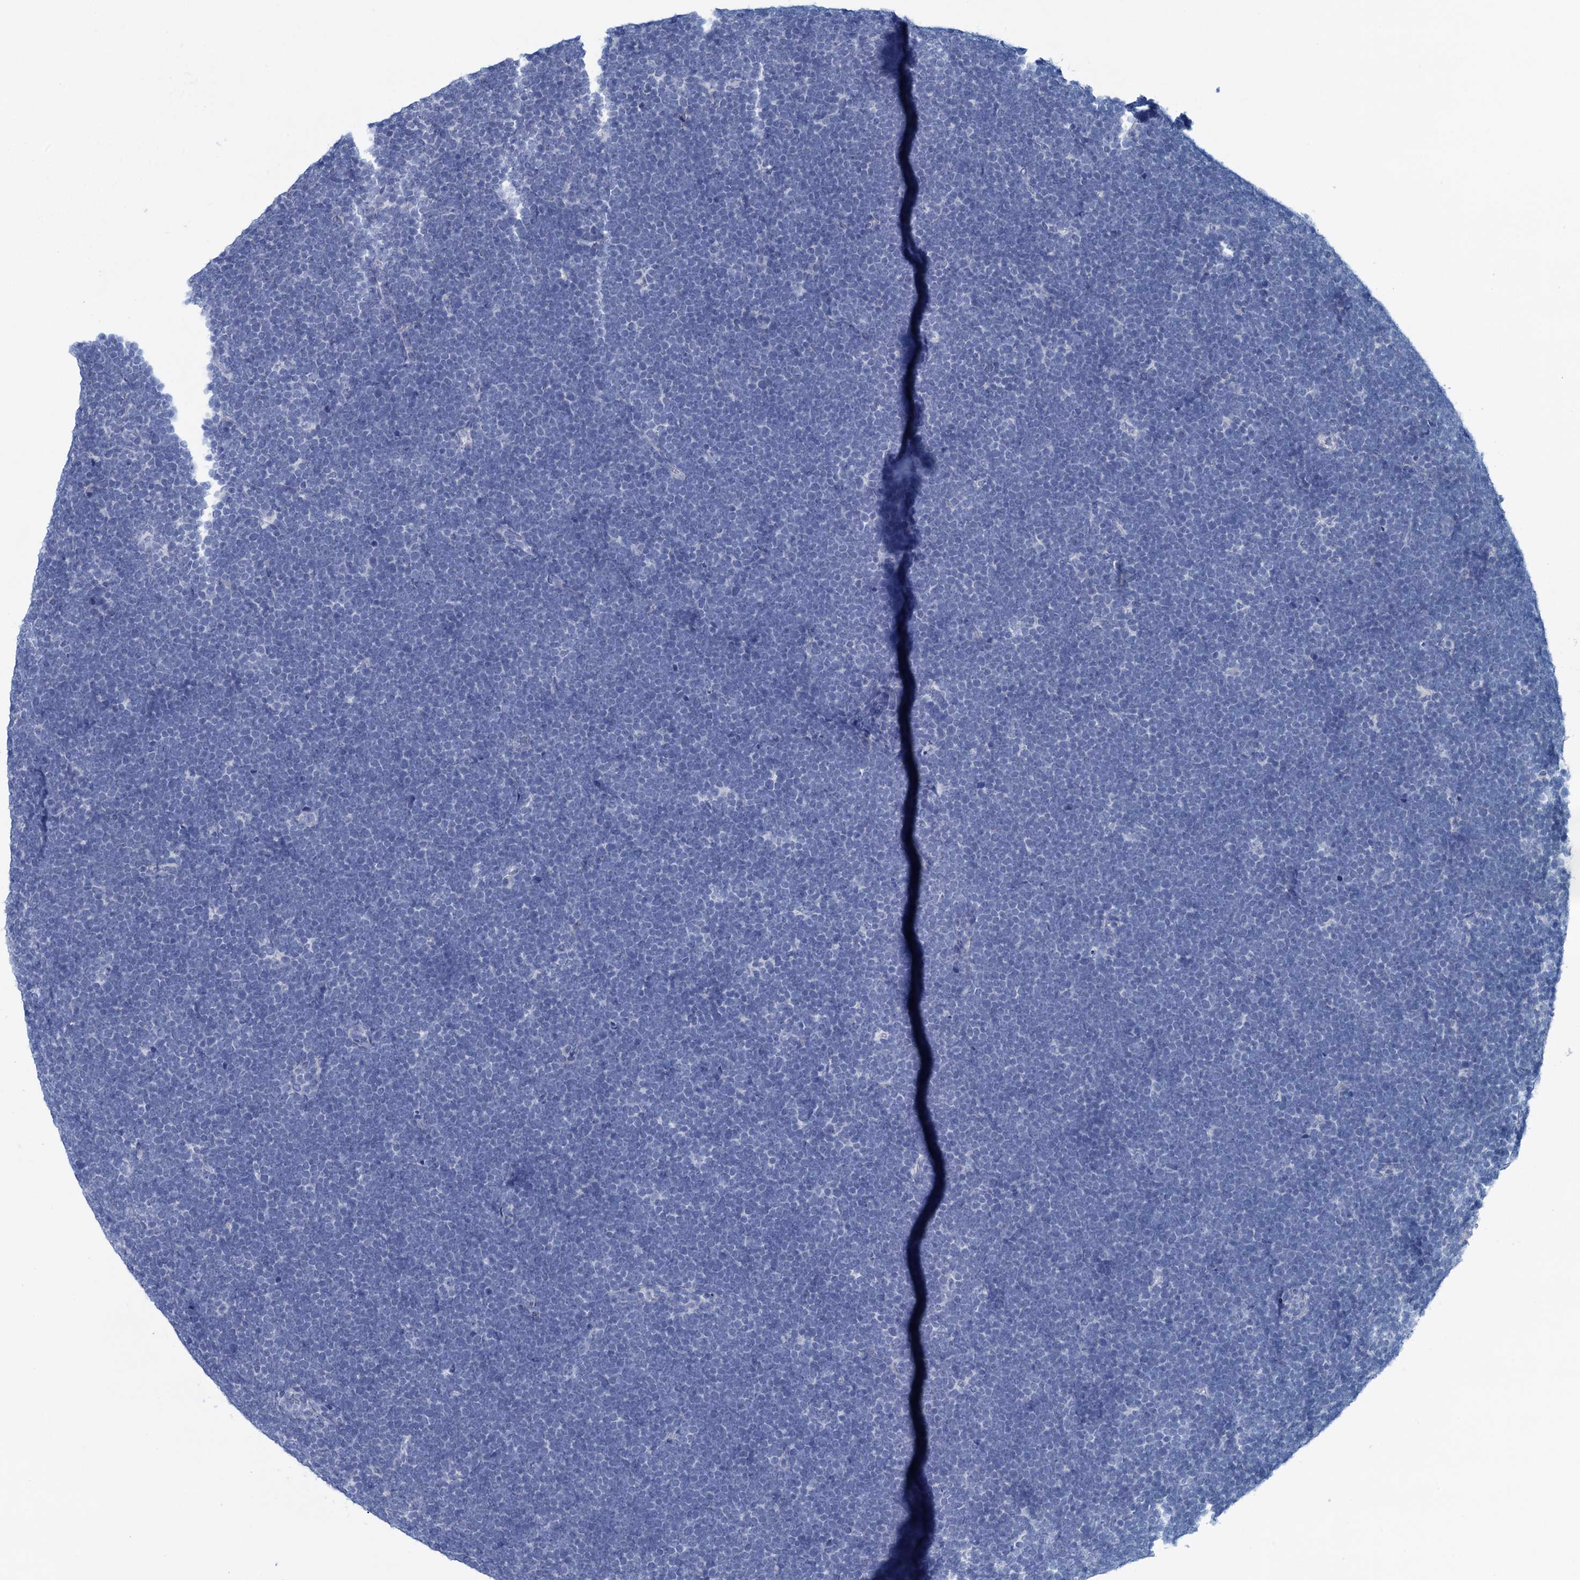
{"staining": {"intensity": "negative", "quantity": "none", "location": "none"}, "tissue": "lymphoma", "cell_type": "Tumor cells", "image_type": "cancer", "snomed": [{"axis": "morphology", "description": "Malignant lymphoma, non-Hodgkin's type, High grade"}, {"axis": "topography", "description": "Lymph node"}], "caption": "The micrograph demonstrates no significant positivity in tumor cells of high-grade malignant lymphoma, non-Hodgkin's type.", "gene": "MYOZ3", "patient": {"sex": "male", "age": 13}}